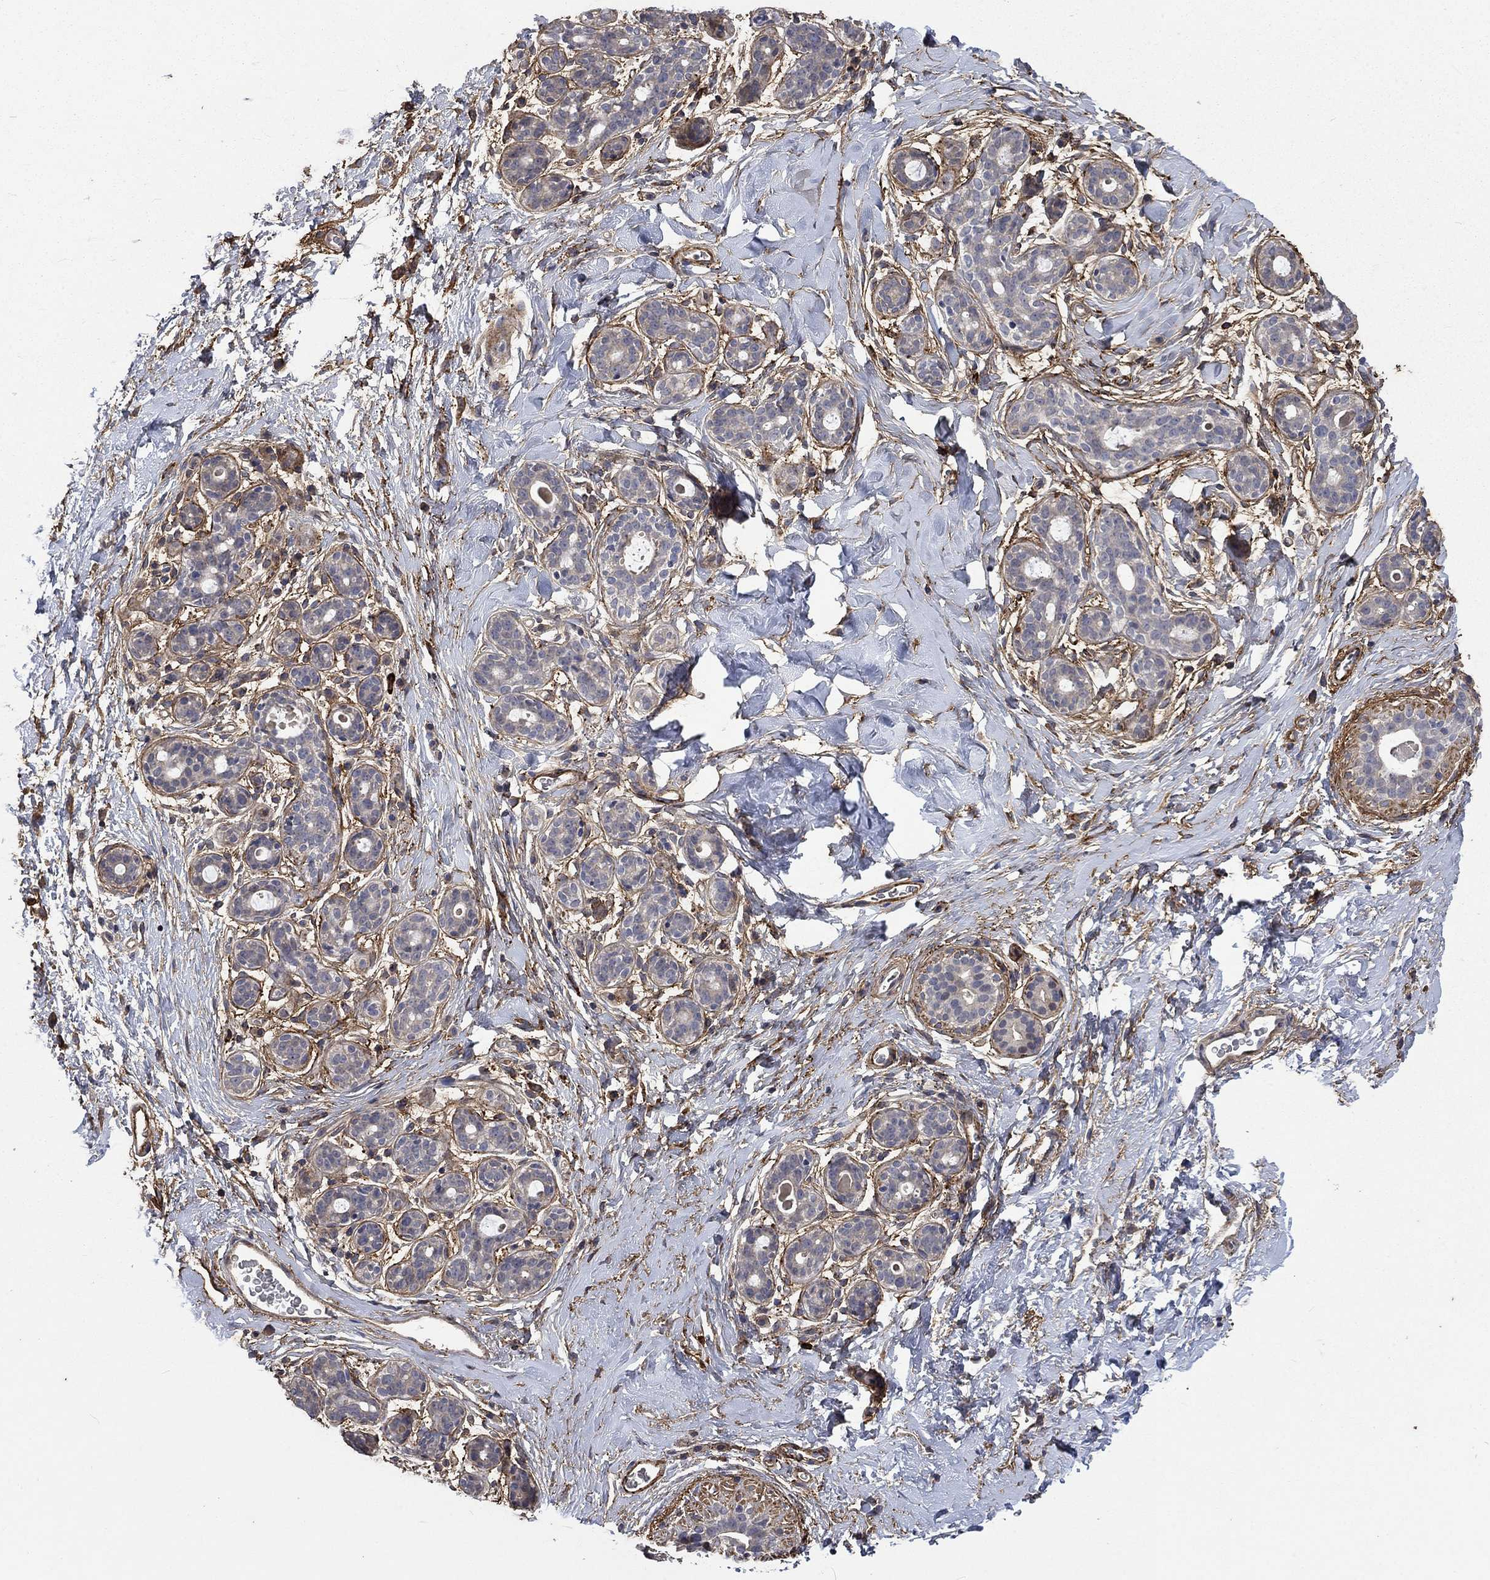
{"staining": {"intensity": "negative", "quantity": "none", "location": "none"}, "tissue": "breast", "cell_type": "Adipocytes", "image_type": "normal", "snomed": [{"axis": "morphology", "description": "Normal tissue, NOS"}, {"axis": "topography", "description": "Breast"}], "caption": "IHC of normal human breast displays no staining in adipocytes. (DAB IHC visualized using brightfield microscopy, high magnification).", "gene": "VCAN", "patient": {"sex": "female", "age": 43}}